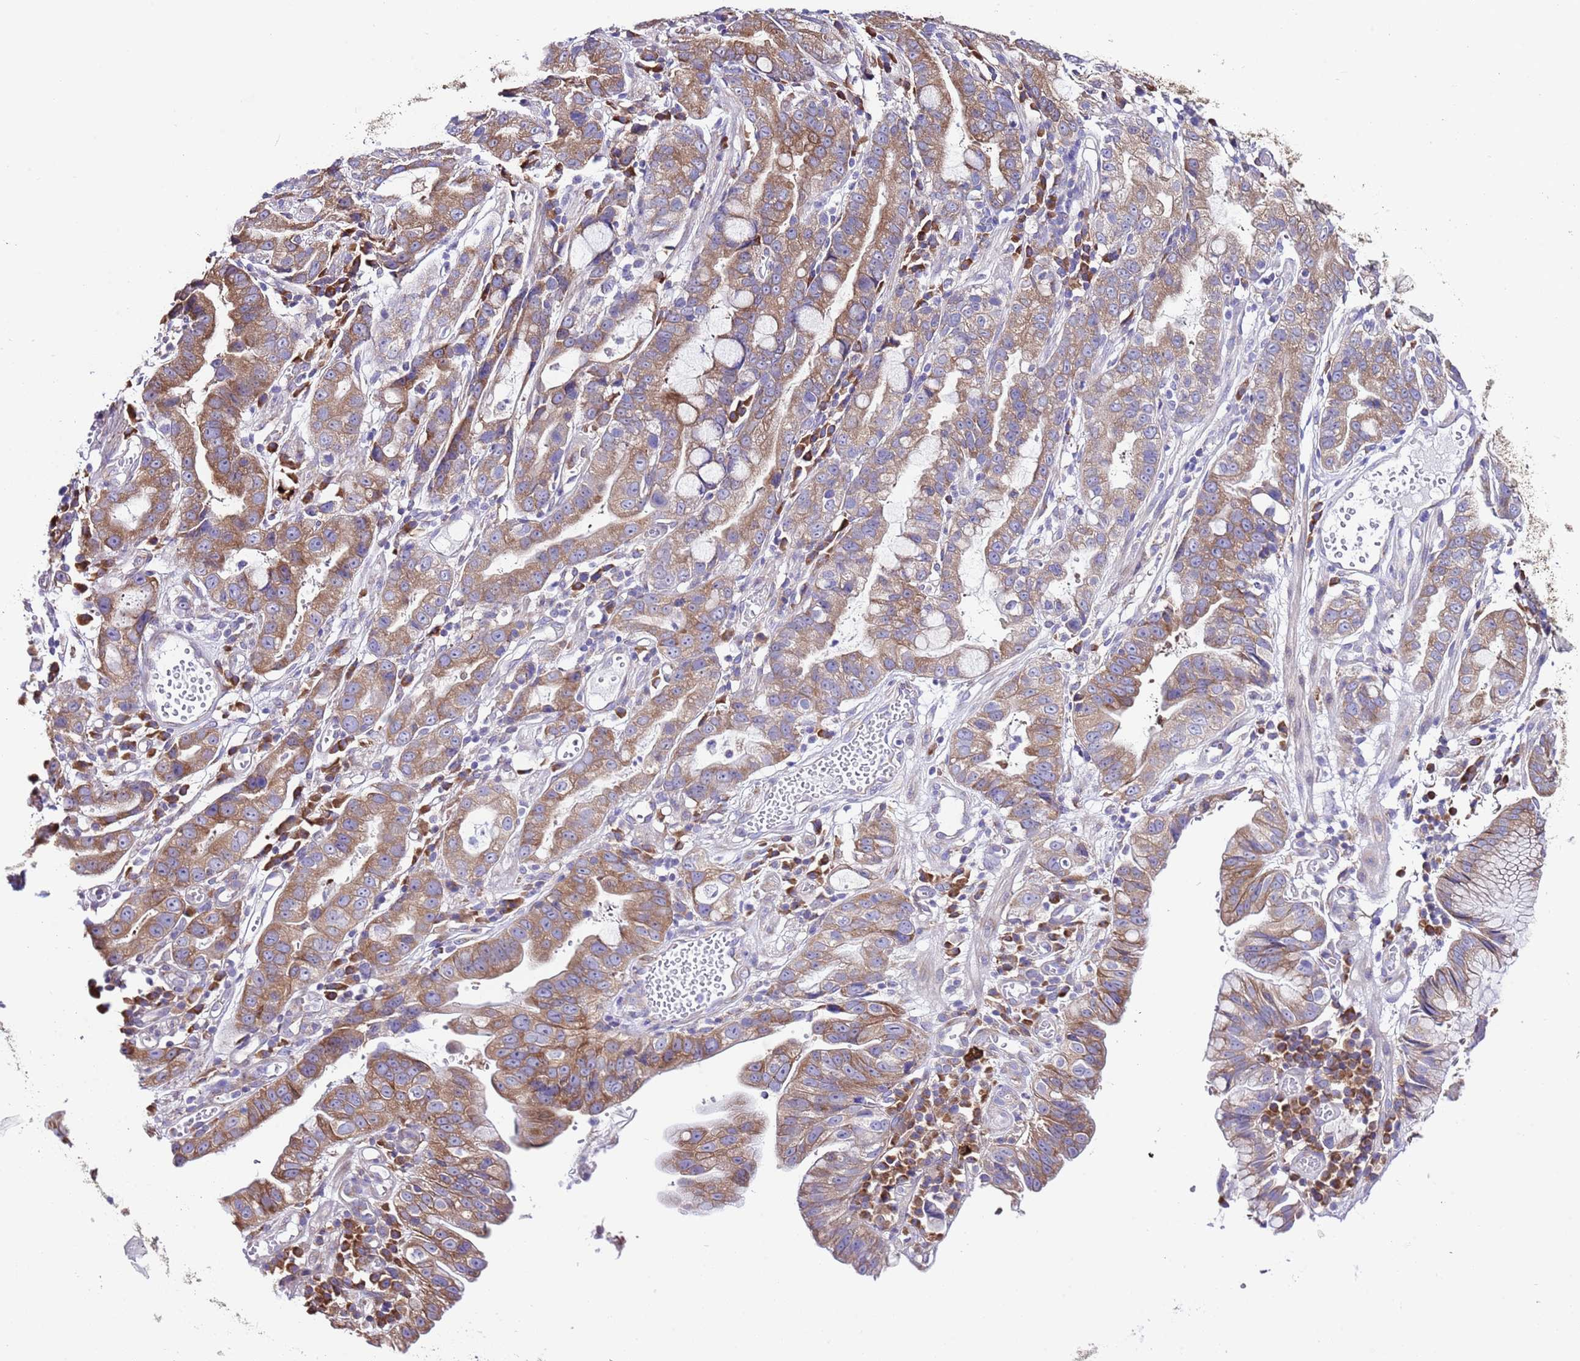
{"staining": {"intensity": "moderate", "quantity": "25%-75%", "location": "cytoplasmic/membranous"}, "tissue": "stomach cancer", "cell_type": "Tumor cells", "image_type": "cancer", "snomed": [{"axis": "morphology", "description": "Adenocarcinoma, NOS"}, {"axis": "topography", "description": "Stomach"}], "caption": "This is a histology image of immunohistochemistry staining of stomach cancer, which shows moderate positivity in the cytoplasmic/membranous of tumor cells.", "gene": "RPS10", "patient": {"sex": "male", "age": 55}}